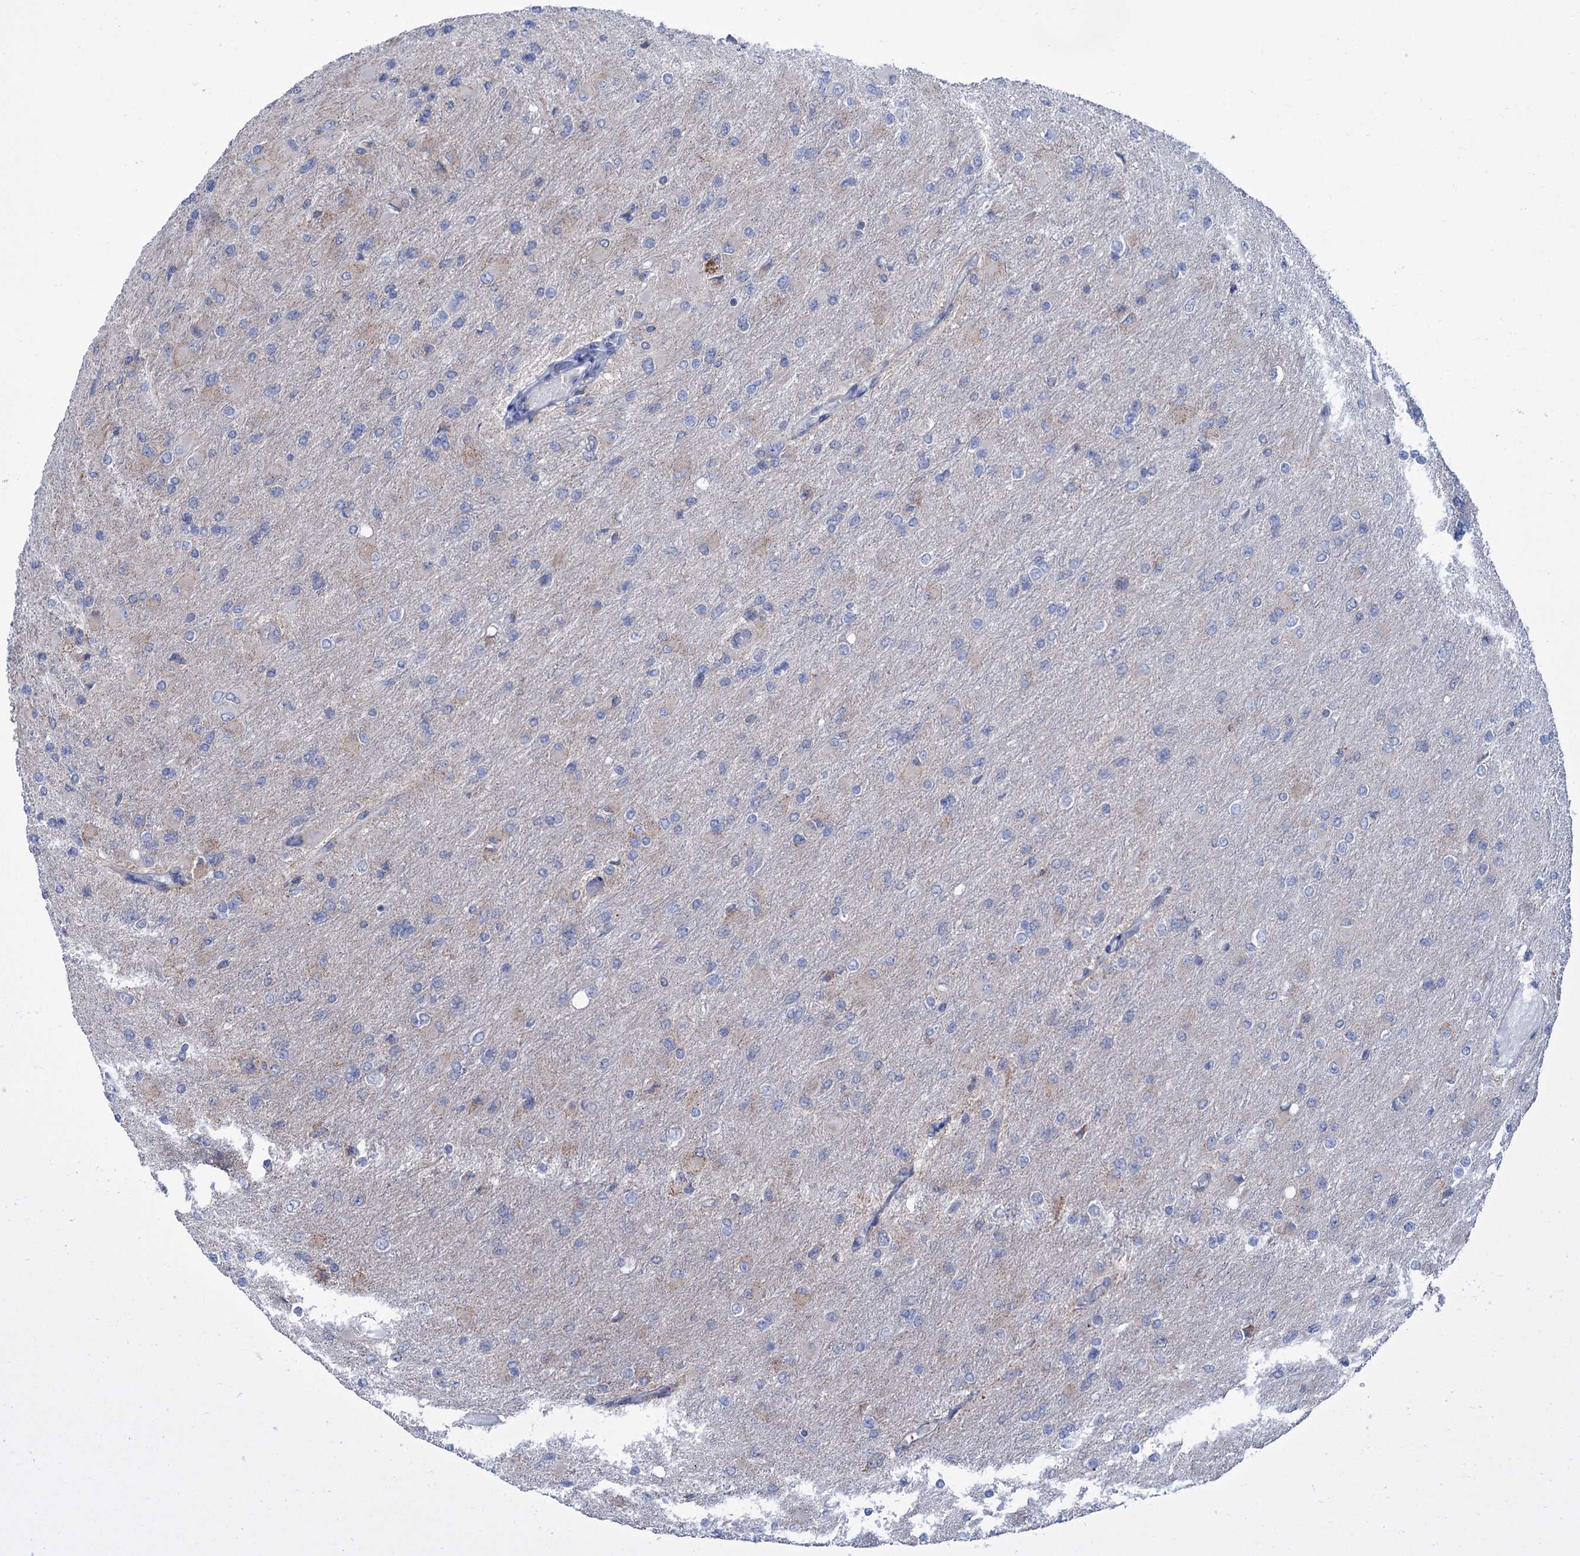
{"staining": {"intensity": "negative", "quantity": "none", "location": "none"}, "tissue": "glioma", "cell_type": "Tumor cells", "image_type": "cancer", "snomed": [{"axis": "morphology", "description": "Glioma, malignant, High grade"}, {"axis": "topography", "description": "Cerebral cortex"}], "caption": "An immunohistochemistry histopathology image of glioma is shown. There is no staining in tumor cells of glioma. (DAB (3,3'-diaminobenzidine) immunohistochemistry with hematoxylin counter stain).", "gene": "LPIN1", "patient": {"sex": "female", "age": 36}}